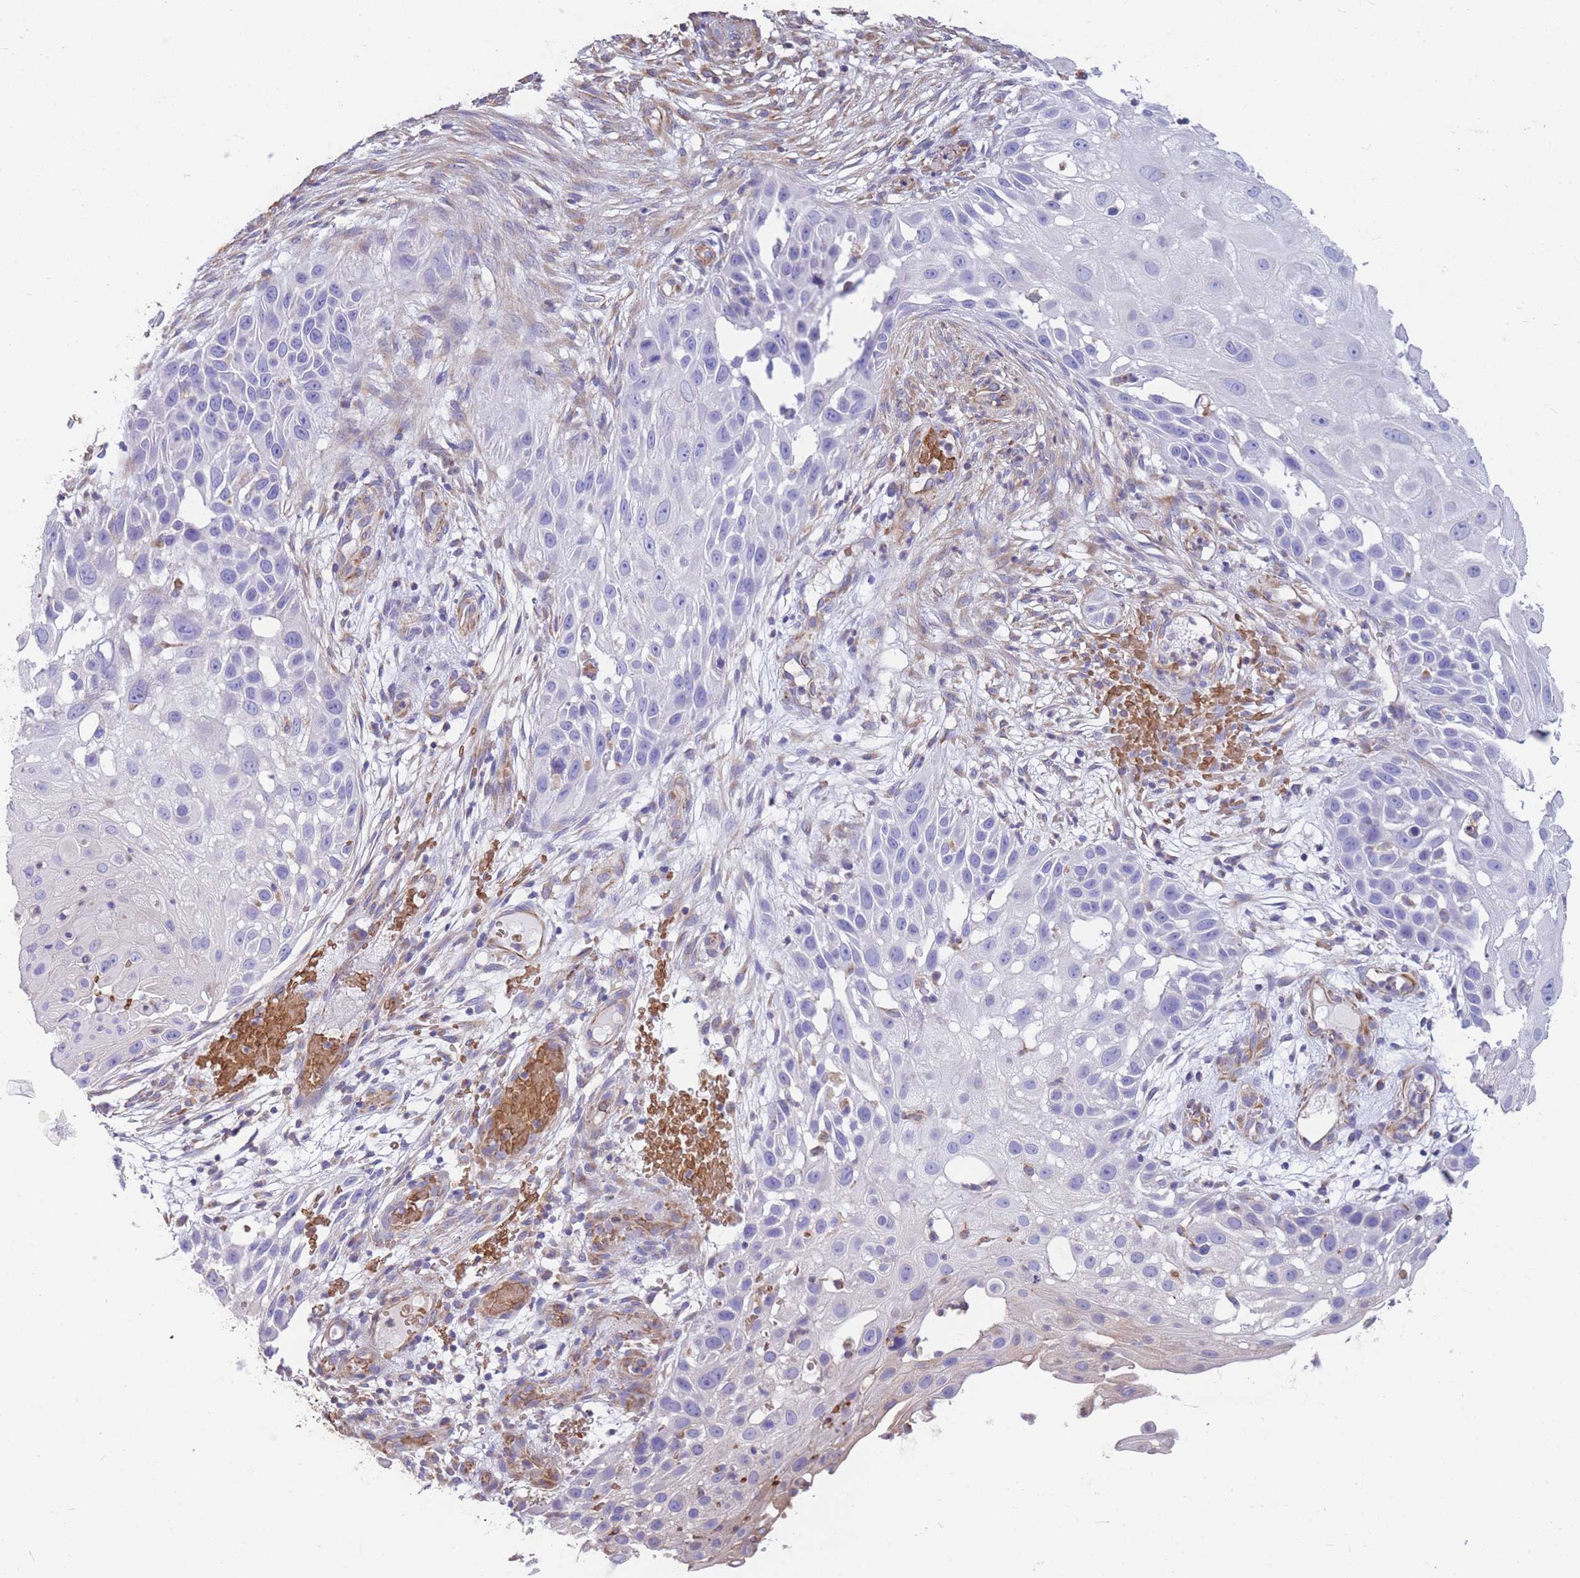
{"staining": {"intensity": "negative", "quantity": "none", "location": "none"}, "tissue": "skin cancer", "cell_type": "Tumor cells", "image_type": "cancer", "snomed": [{"axis": "morphology", "description": "Squamous cell carcinoma, NOS"}, {"axis": "topography", "description": "Skin"}], "caption": "This photomicrograph is of squamous cell carcinoma (skin) stained with IHC to label a protein in brown with the nuclei are counter-stained blue. There is no positivity in tumor cells.", "gene": "ANKRD53", "patient": {"sex": "female", "age": 44}}